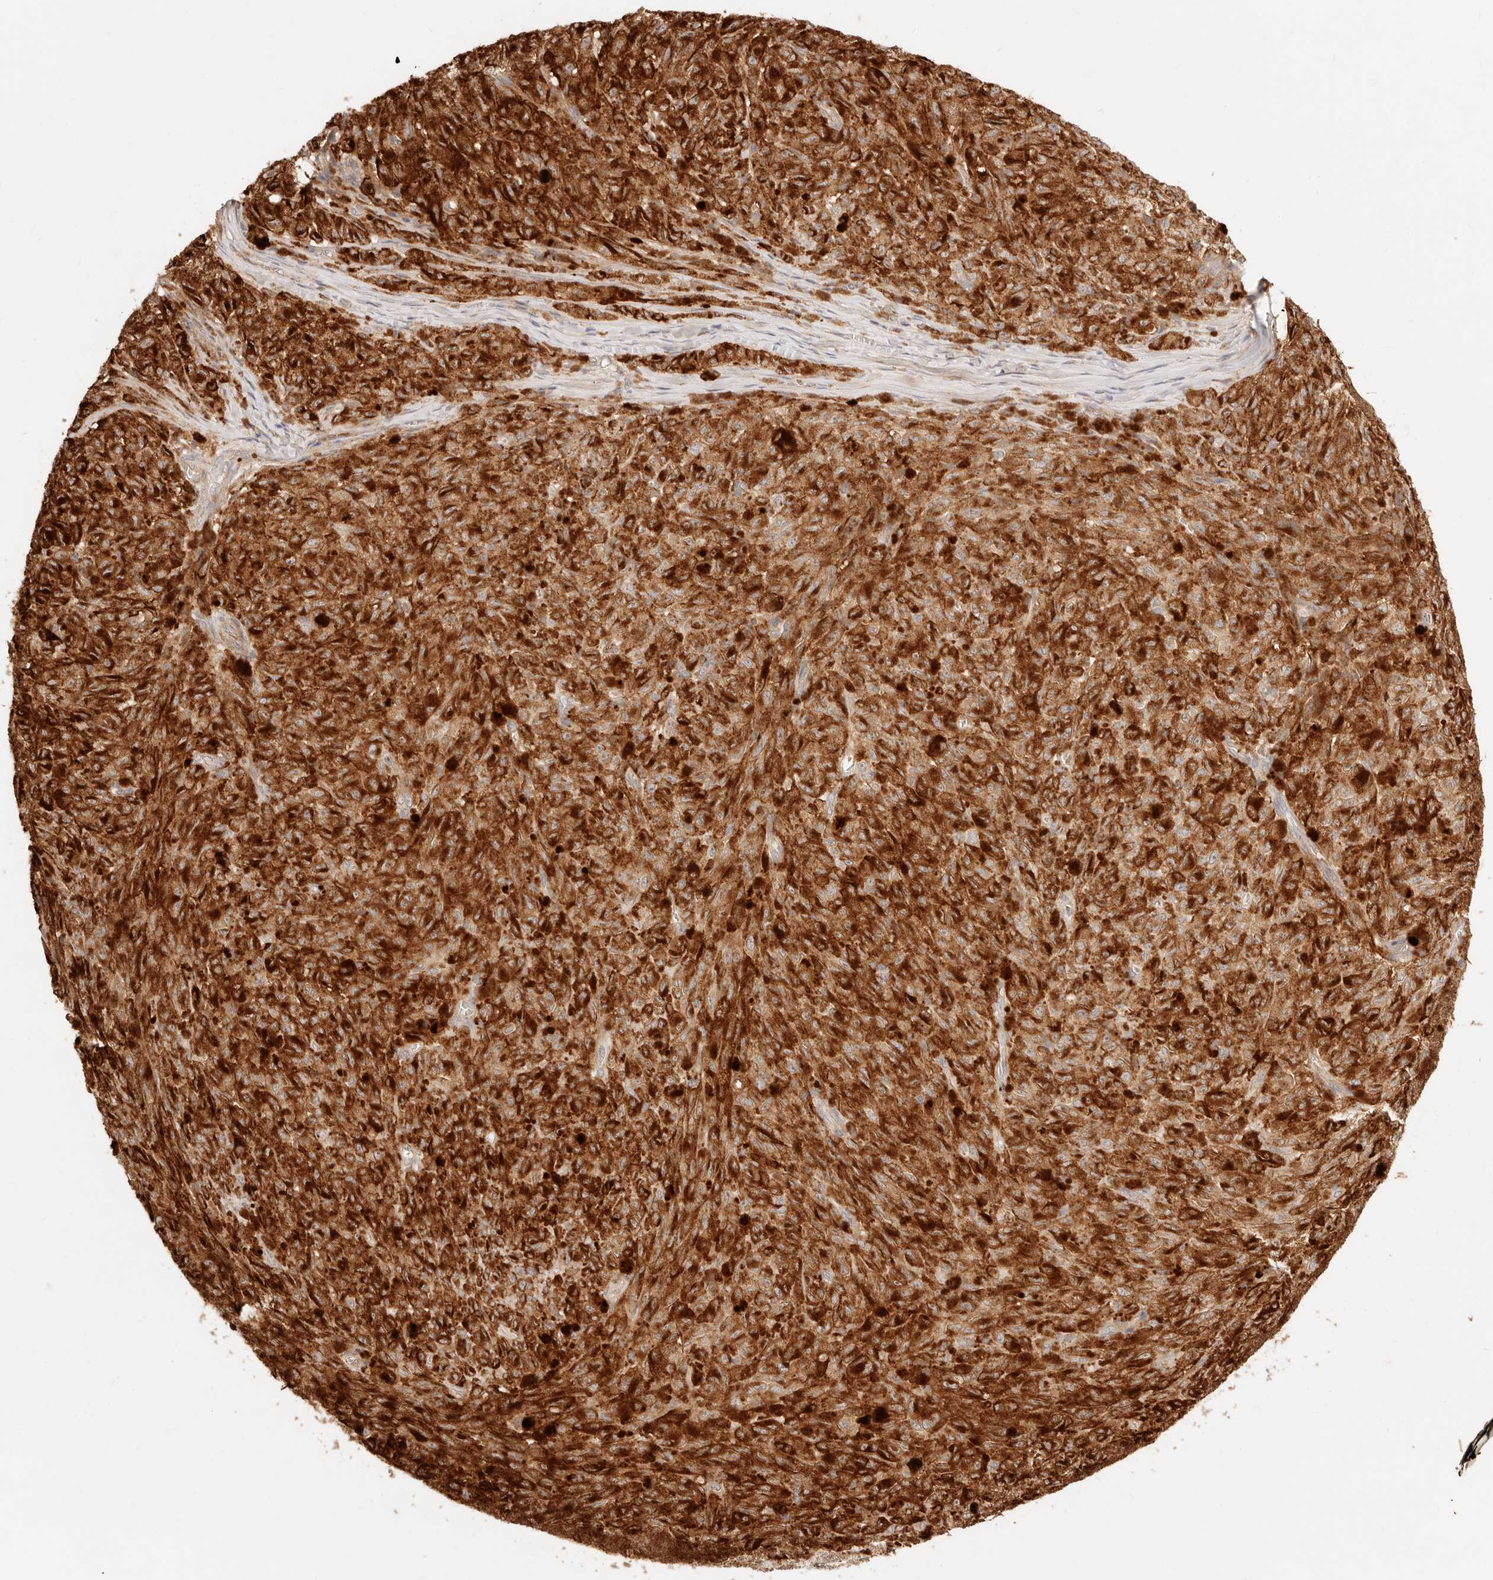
{"staining": {"intensity": "strong", "quantity": ">75%", "location": "cytoplasmic/membranous"}, "tissue": "melanoma", "cell_type": "Tumor cells", "image_type": "cancer", "snomed": [{"axis": "morphology", "description": "Malignant melanoma, NOS"}, {"axis": "topography", "description": "Skin"}], "caption": "Immunohistochemical staining of malignant melanoma displays high levels of strong cytoplasmic/membranous protein expression in about >75% of tumor cells. The protein is shown in brown color, while the nuclei are stained blue.", "gene": "UBXN10", "patient": {"sex": "female", "age": 82}}